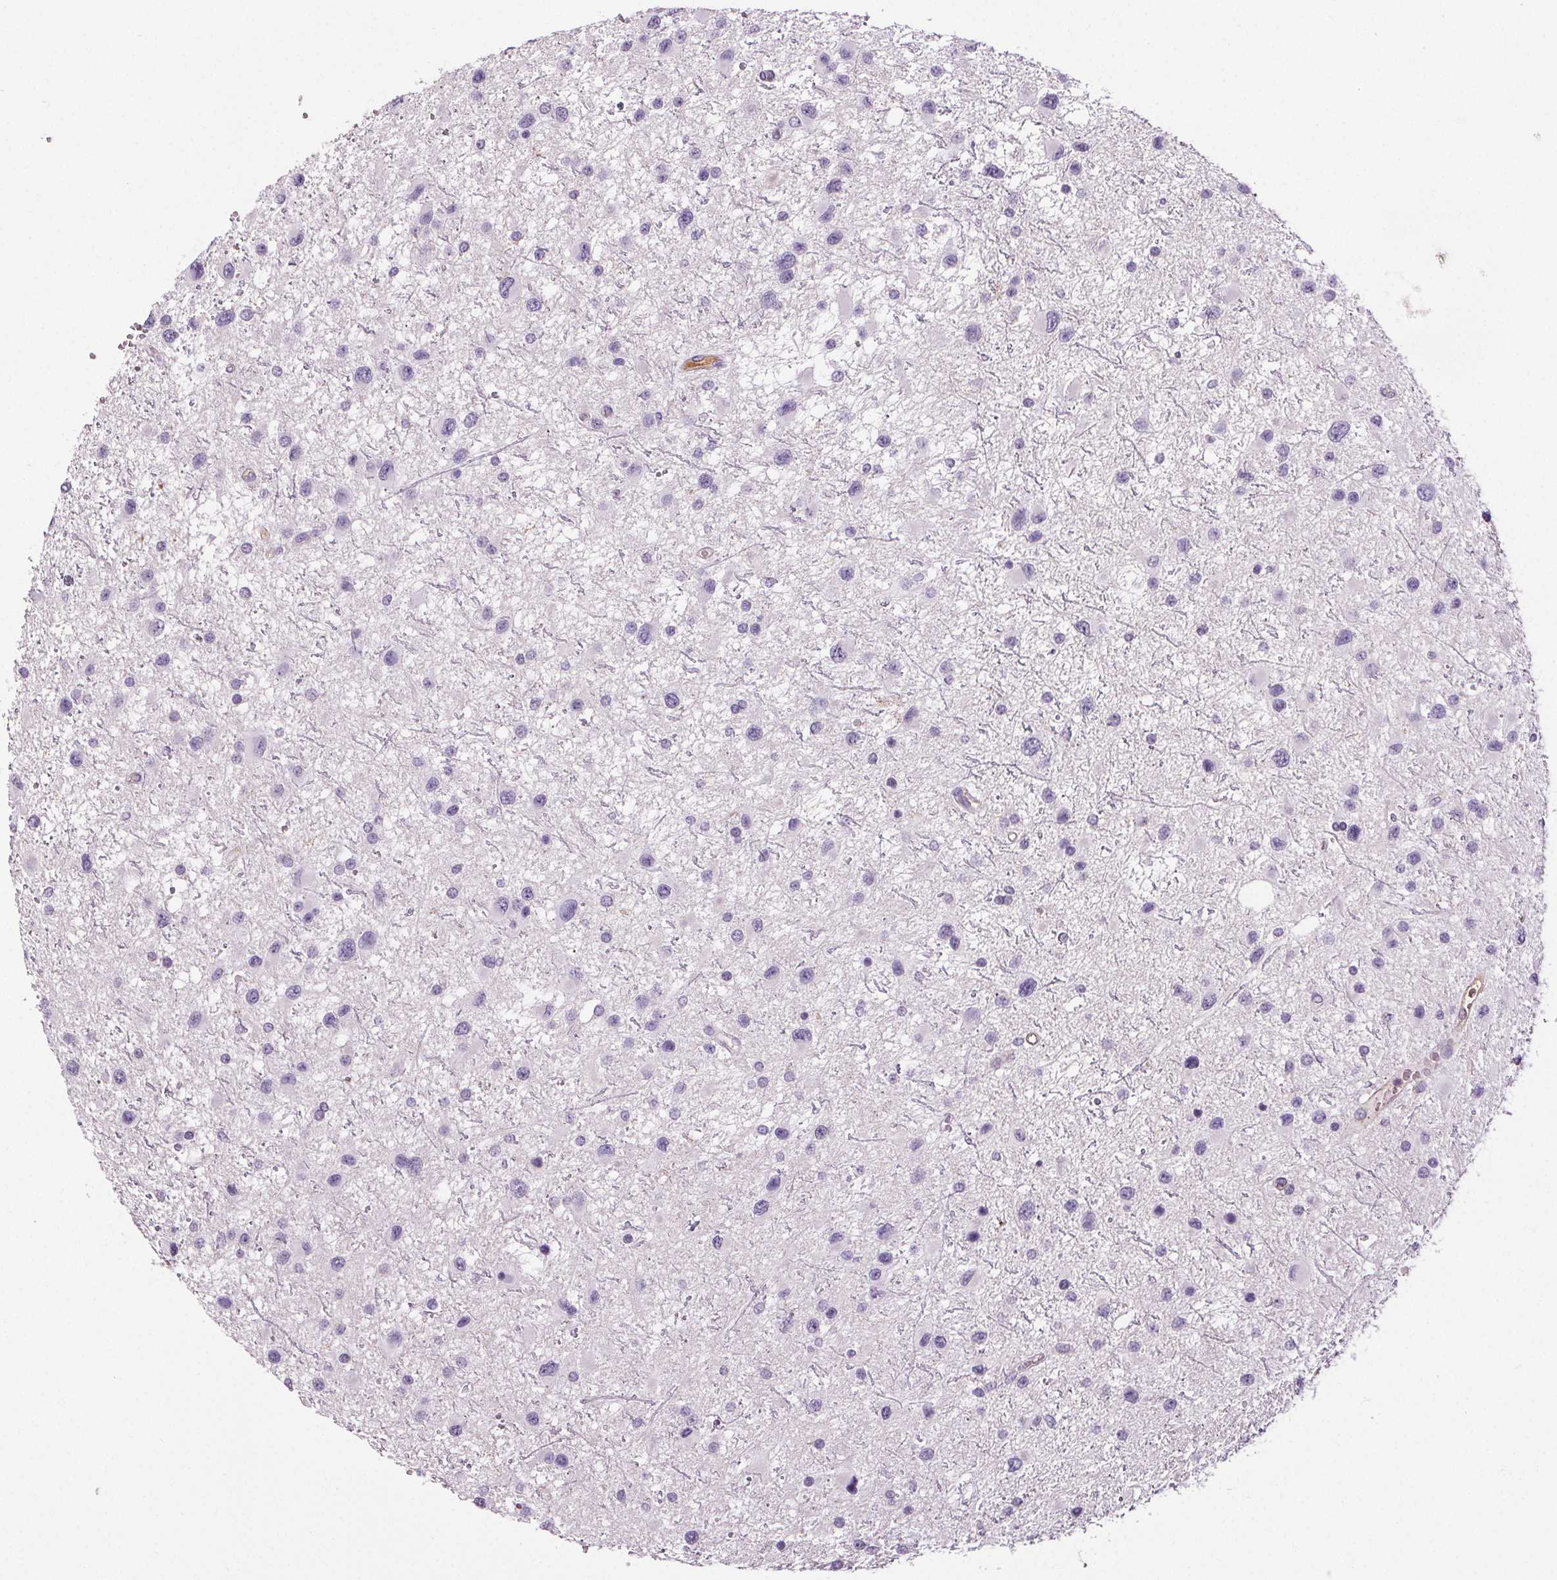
{"staining": {"intensity": "negative", "quantity": "none", "location": "none"}, "tissue": "glioma", "cell_type": "Tumor cells", "image_type": "cancer", "snomed": [{"axis": "morphology", "description": "Glioma, malignant, Low grade"}, {"axis": "topography", "description": "Brain"}], "caption": "Malignant glioma (low-grade) stained for a protein using IHC shows no positivity tumor cells.", "gene": "CD5L", "patient": {"sex": "female", "age": 32}}